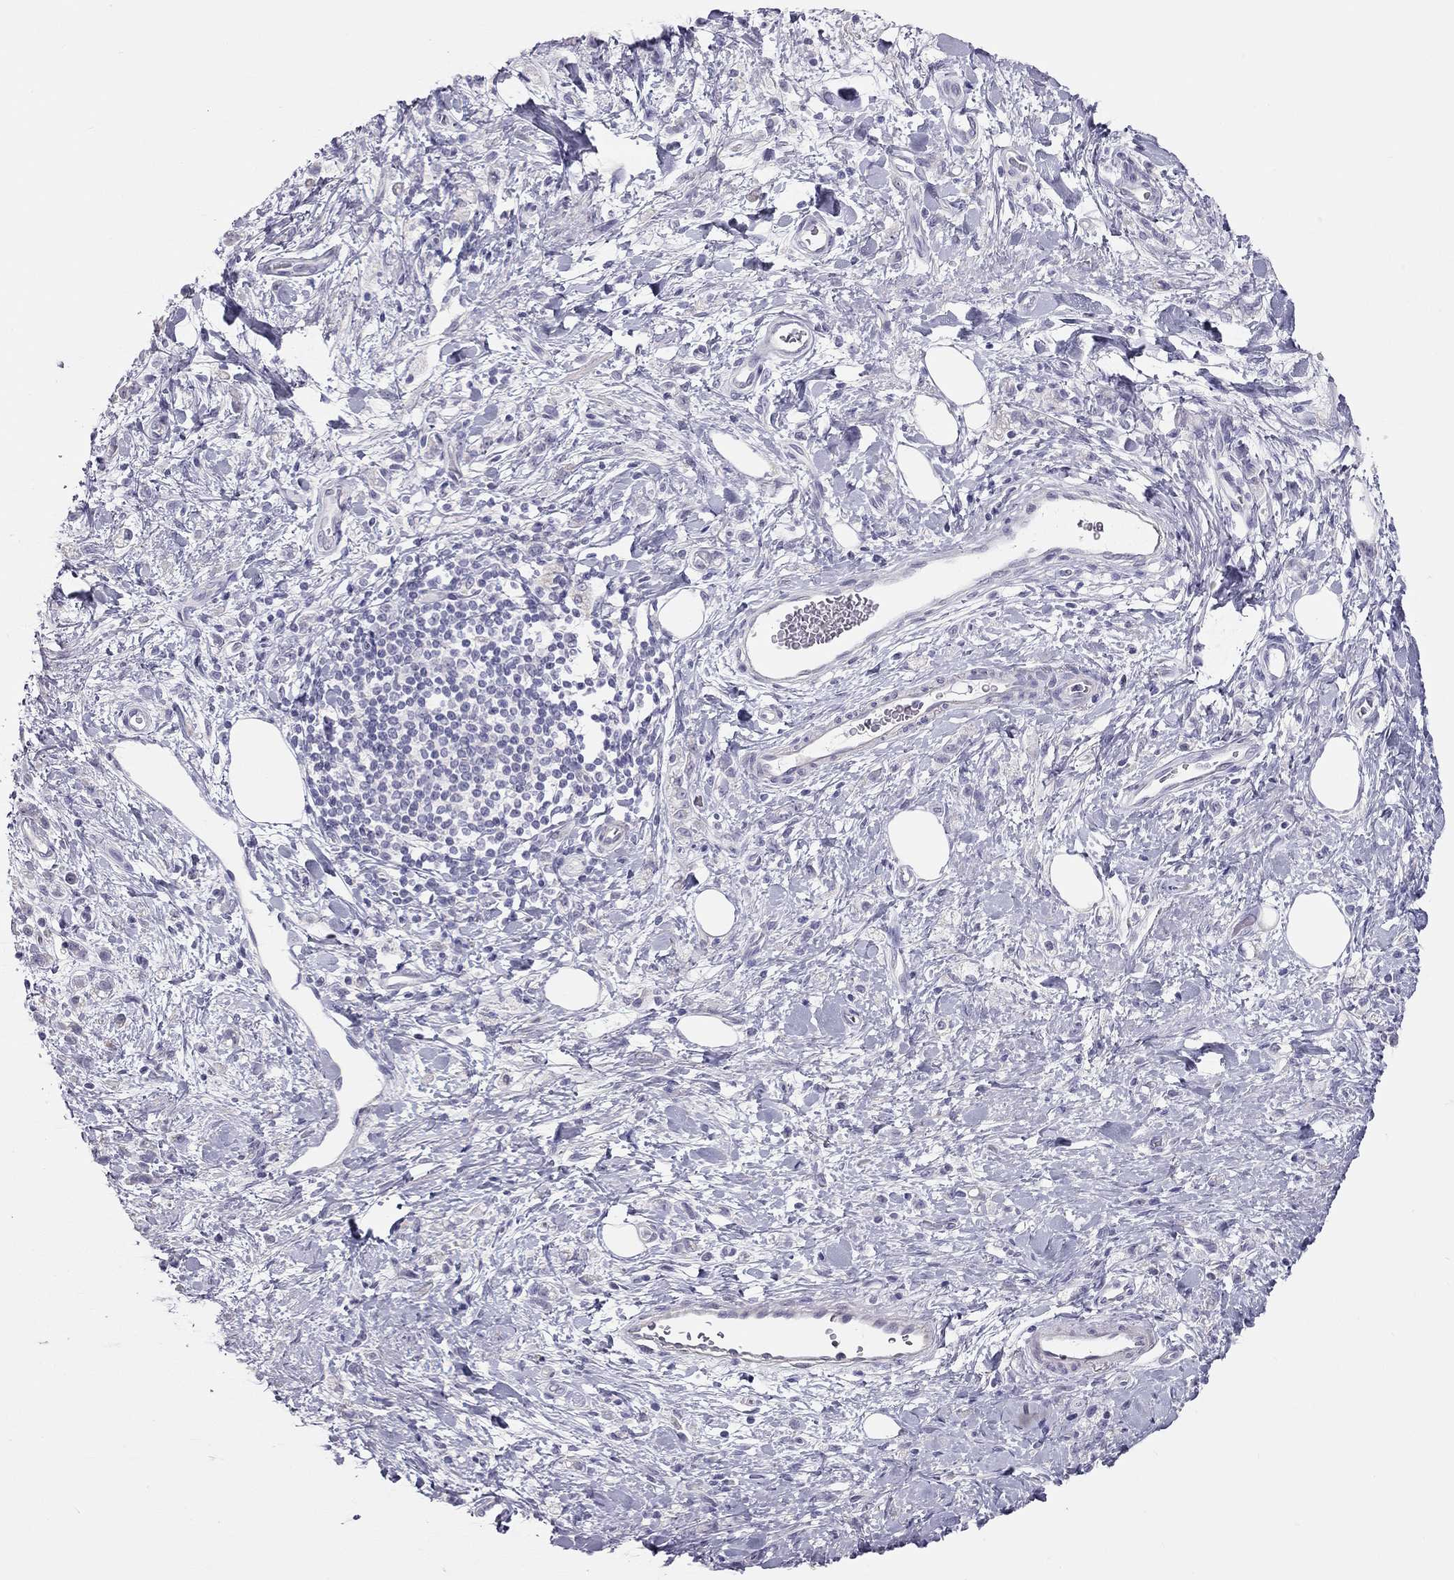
{"staining": {"intensity": "negative", "quantity": "none", "location": "none"}, "tissue": "stomach cancer", "cell_type": "Tumor cells", "image_type": "cancer", "snomed": [{"axis": "morphology", "description": "Adenocarcinoma, NOS"}, {"axis": "topography", "description": "Stomach"}], "caption": "There is no significant expression in tumor cells of stomach cancer.", "gene": "SPATA12", "patient": {"sex": "male", "age": 77}}